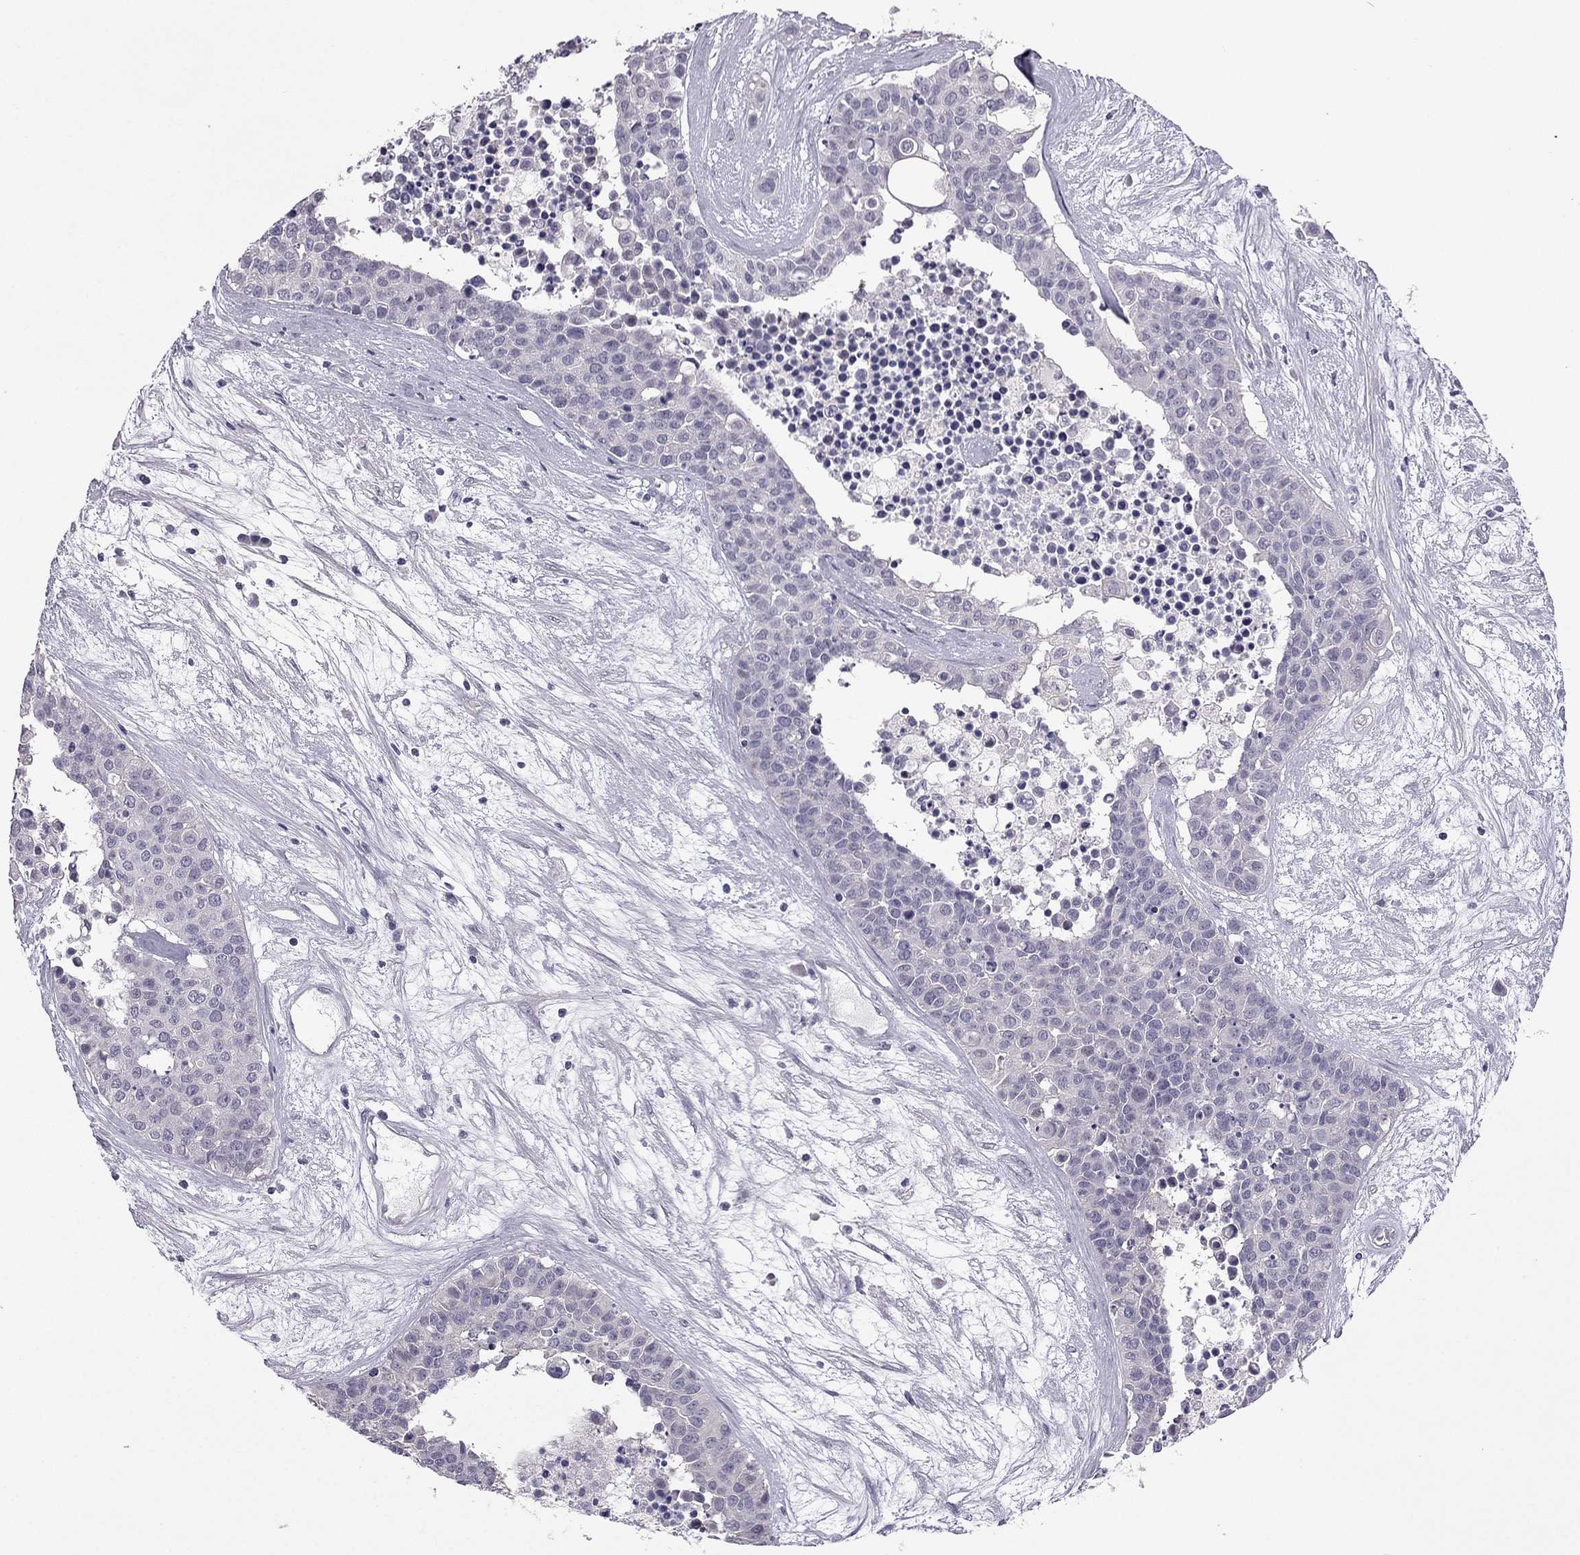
{"staining": {"intensity": "negative", "quantity": "none", "location": "none"}, "tissue": "carcinoid", "cell_type": "Tumor cells", "image_type": "cancer", "snomed": [{"axis": "morphology", "description": "Carcinoid, malignant, NOS"}, {"axis": "topography", "description": "Colon"}], "caption": "Immunohistochemical staining of human carcinoid (malignant) reveals no significant expression in tumor cells.", "gene": "HSFX1", "patient": {"sex": "male", "age": 81}}